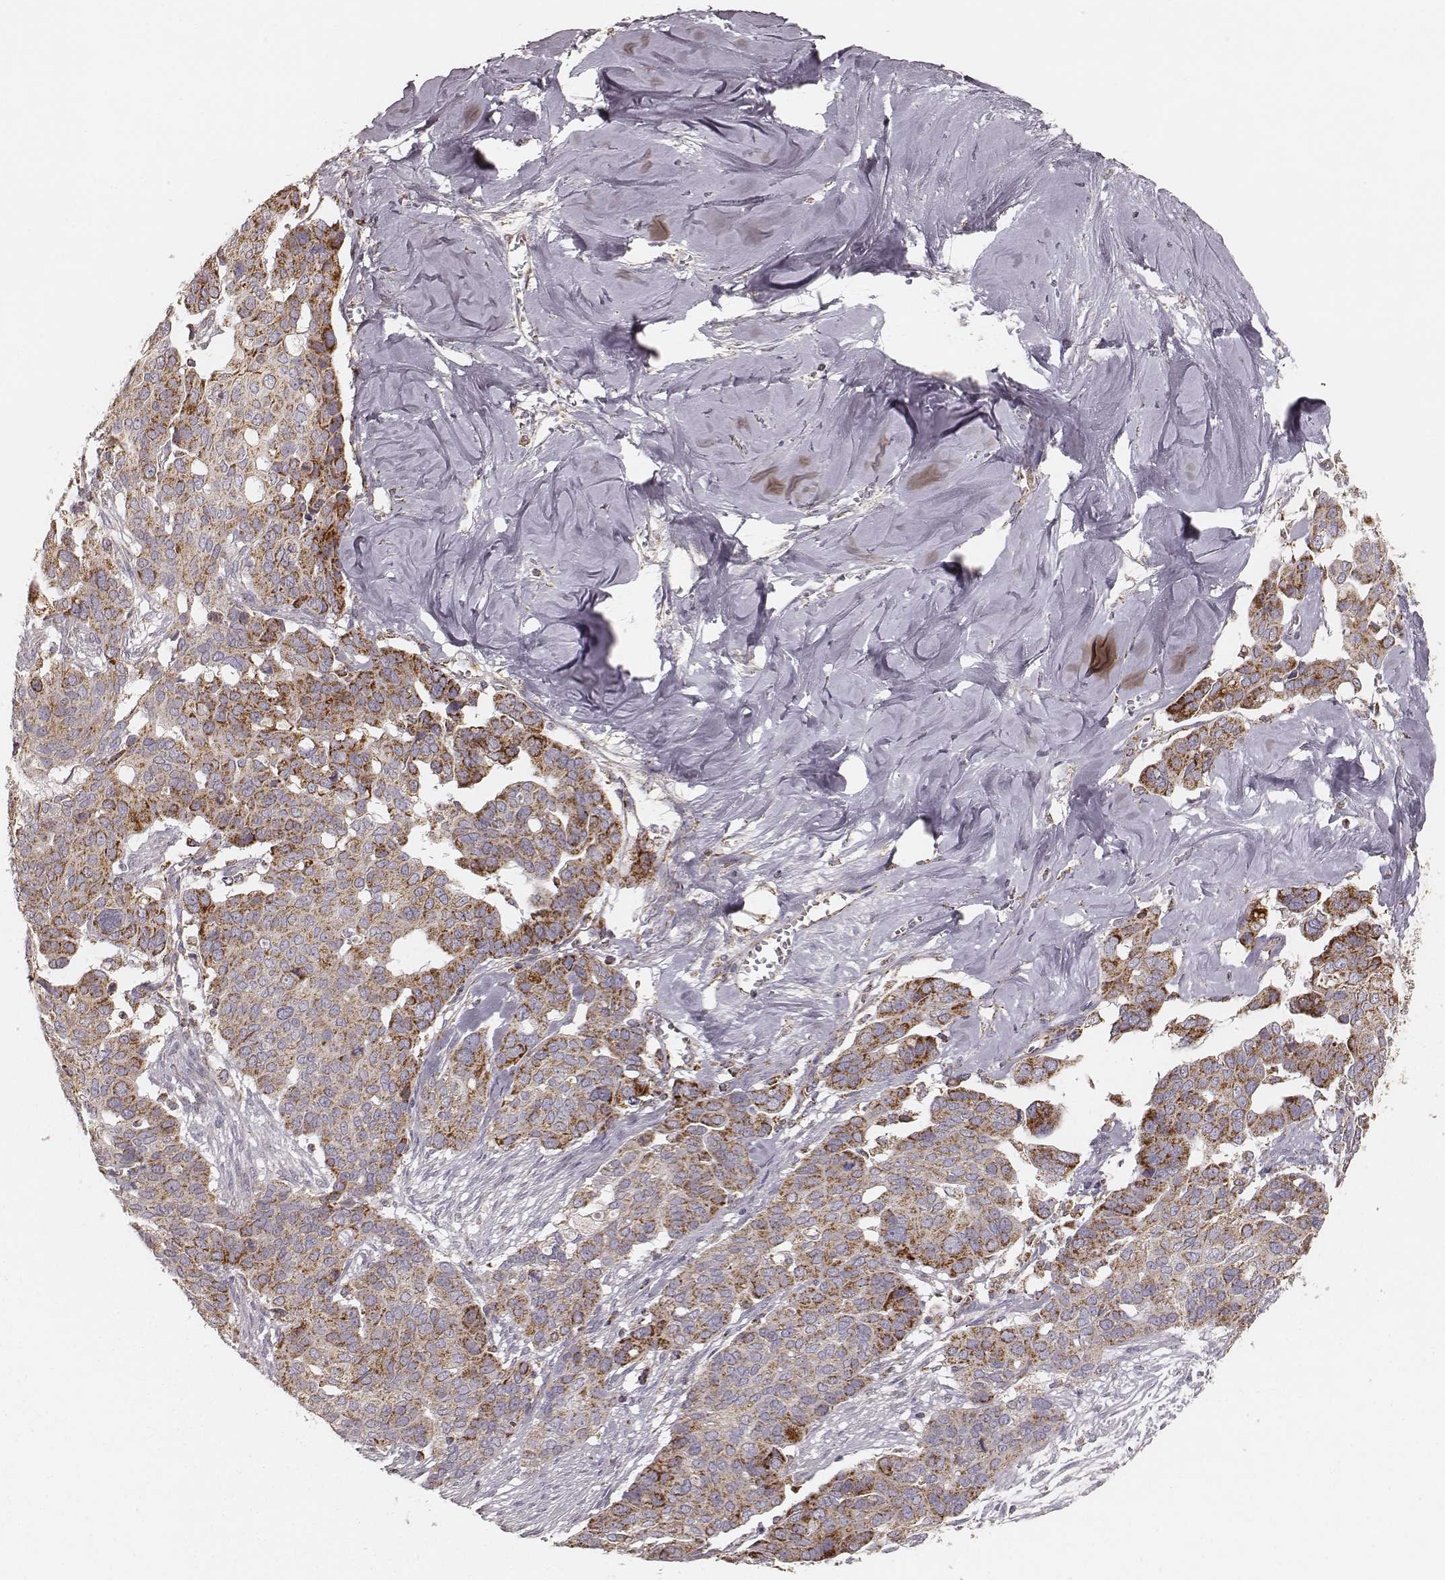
{"staining": {"intensity": "moderate", "quantity": ">75%", "location": "cytoplasmic/membranous"}, "tissue": "ovarian cancer", "cell_type": "Tumor cells", "image_type": "cancer", "snomed": [{"axis": "morphology", "description": "Carcinoma, endometroid"}, {"axis": "topography", "description": "Ovary"}], "caption": "This is a micrograph of immunohistochemistry staining of ovarian cancer (endometroid carcinoma), which shows moderate positivity in the cytoplasmic/membranous of tumor cells.", "gene": "CS", "patient": {"sex": "female", "age": 78}}